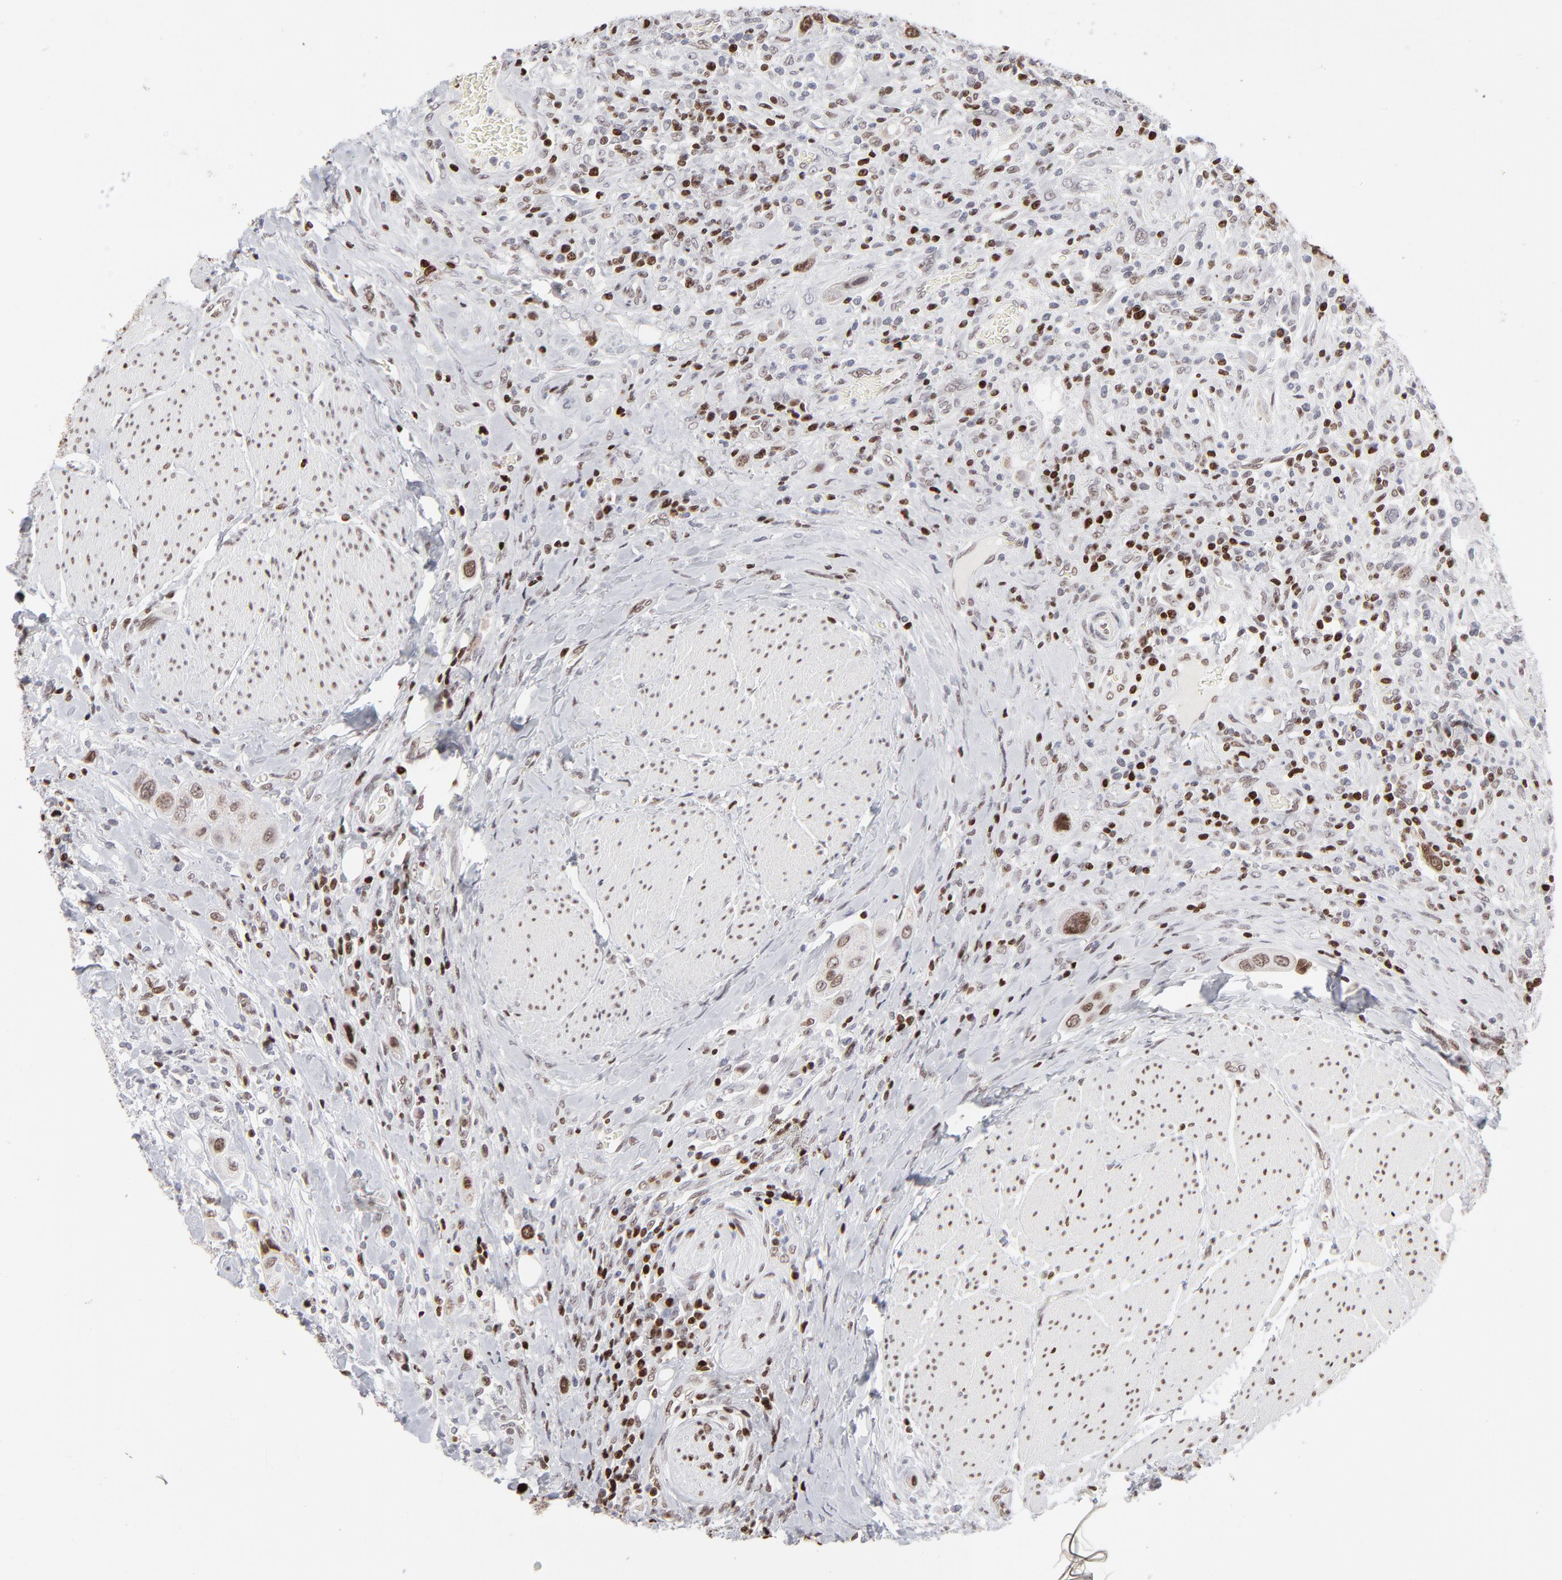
{"staining": {"intensity": "moderate", "quantity": ">75%", "location": "nuclear"}, "tissue": "urothelial cancer", "cell_type": "Tumor cells", "image_type": "cancer", "snomed": [{"axis": "morphology", "description": "Urothelial carcinoma, High grade"}, {"axis": "topography", "description": "Urinary bladder"}], "caption": "Immunohistochemistry (IHC) of urothelial cancer displays medium levels of moderate nuclear positivity in approximately >75% of tumor cells. (brown staining indicates protein expression, while blue staining denotes nuclei).", "gene": "PARP1", "patient": {"sex": "male", "age": 50}}